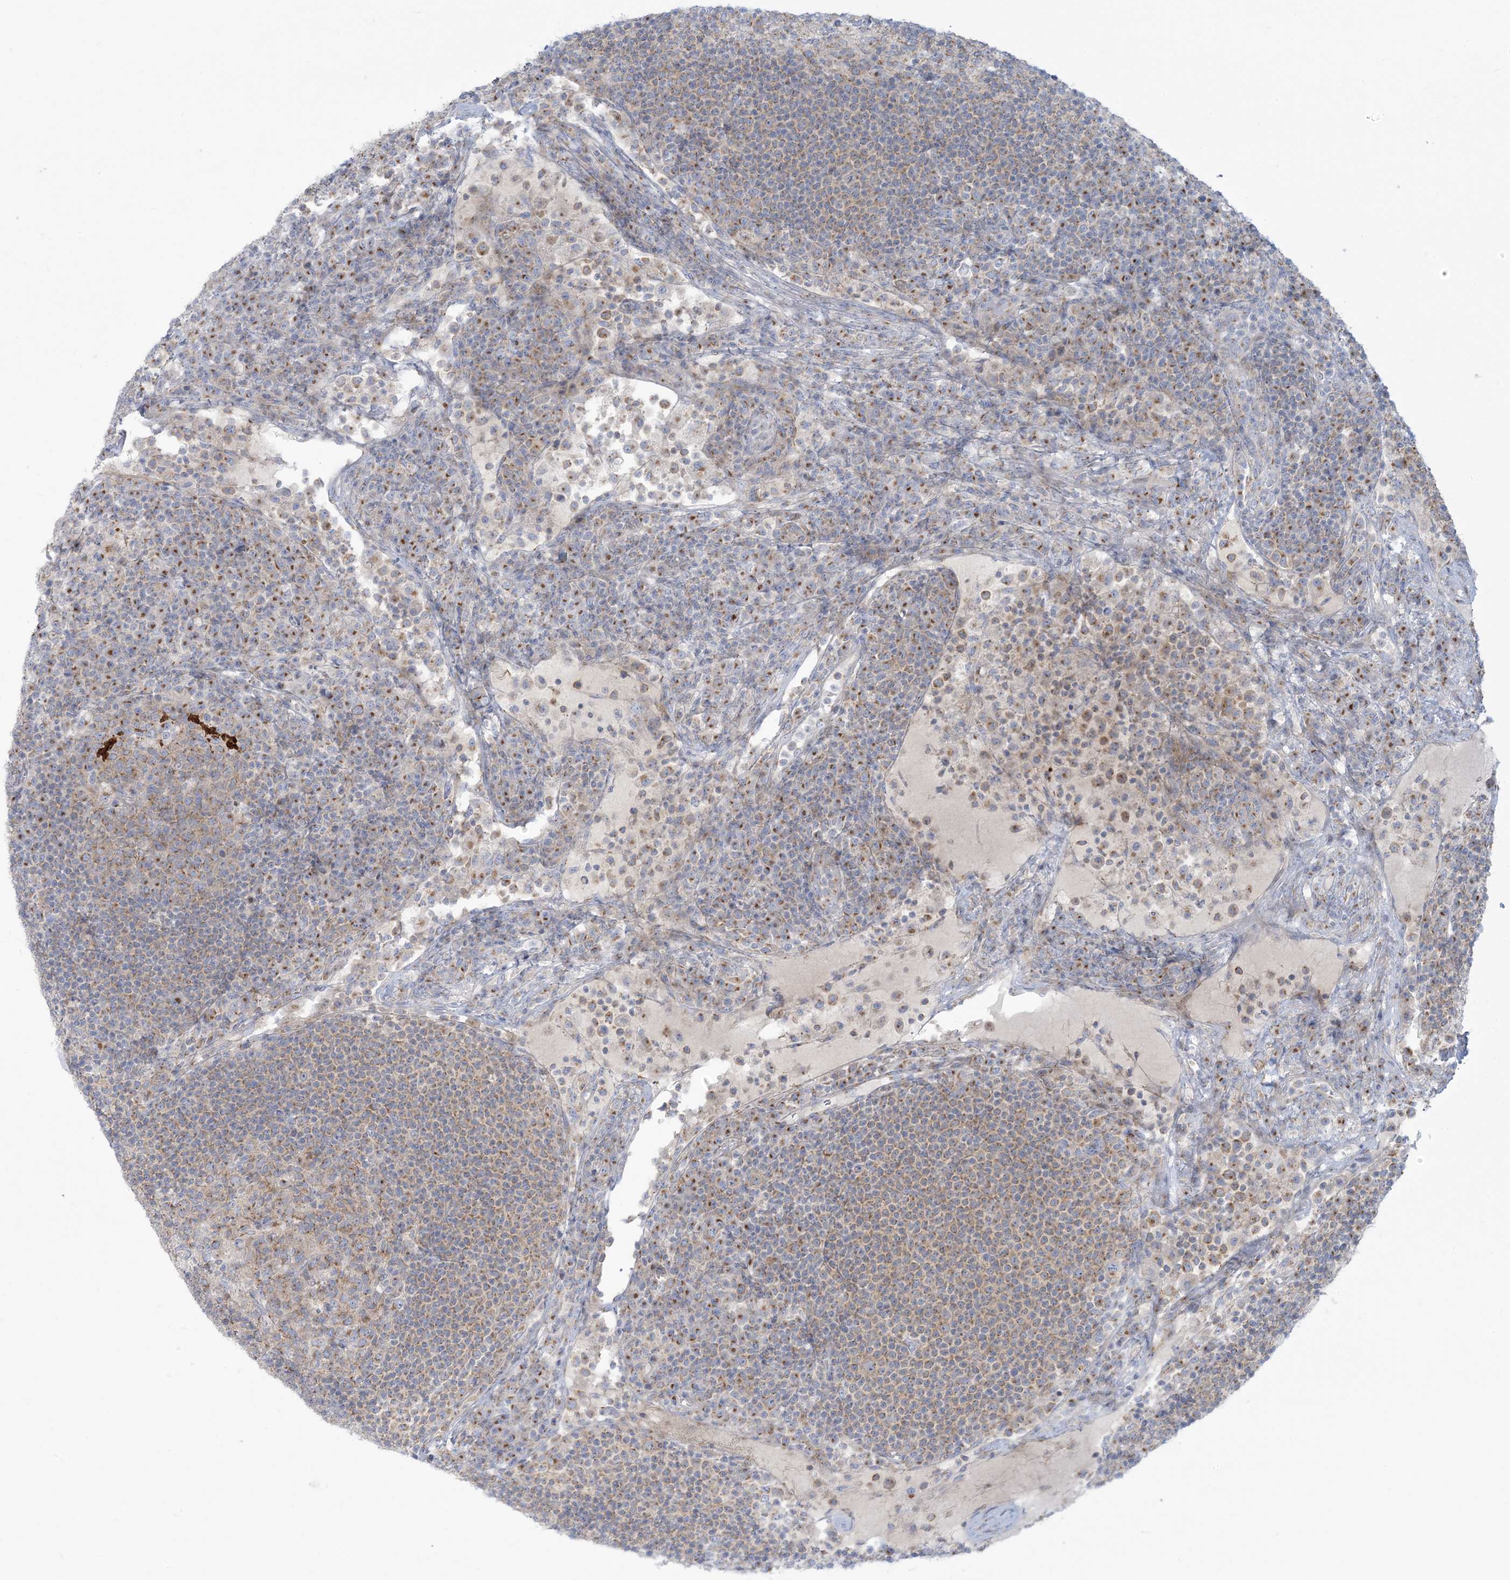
{"staining": {"intensity": "moderate", "quantity": "<25%", "location": "cytoplasmic/membranous"}, "tissue": "lymph node", "cell_type": "Germinal center cells", "image_type": "normal", "snomed": [{"axis": "morphology", "description": "Normal tissue, NOS"}, {"axis": "topography", "description": "Lymph node"}], "caption": "High-power microscopy captured an immunohistochemistry (IHC) photomicrograph of normal lymph node, revealing moderate cytoplasmic/membranous positivity in approximately <25% of germinal center cells.", "gene": "AFTPH", "patient": {"sex": "female", "age": 53}}